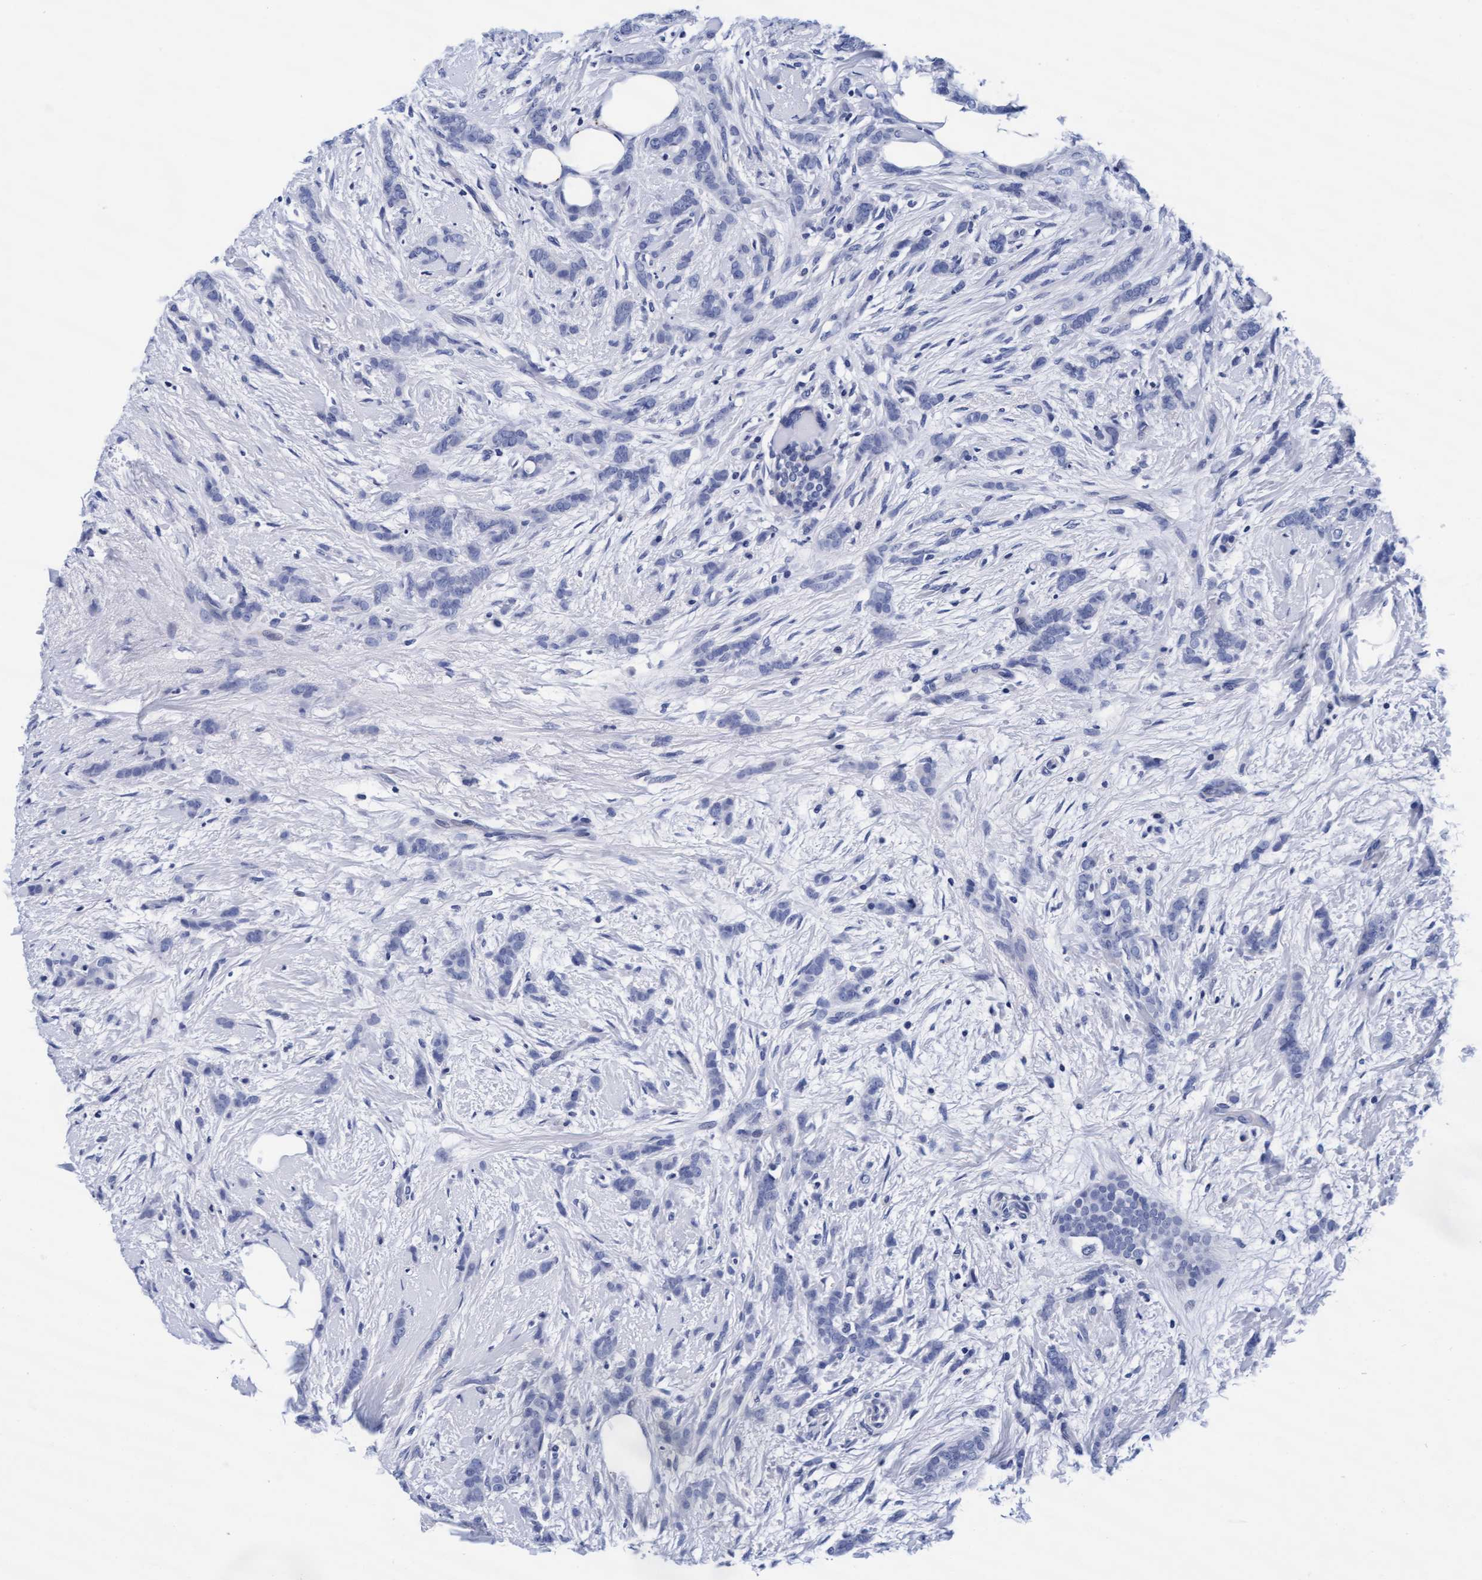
{"staining": {"intensity": "negative", "quantity": "none", "location": "none"}, "tissue": "breast cancer", "cell_type": "Tumor cells", "image_type": "cancer", "snomed": [{"axis": "morphology", "description": "Lobular carcinoma, in situ"}, {"axis": "morphology", "description": "Lobular carcinoma"}, {"axis": "topography", "description": "Breast"}], "caption": "A micrograph of breast cancer stained for a protein demonstrates no brown staining in tumor cells.", "gene": "ARSG", "patient": {"sex": "female", "age": 41}}